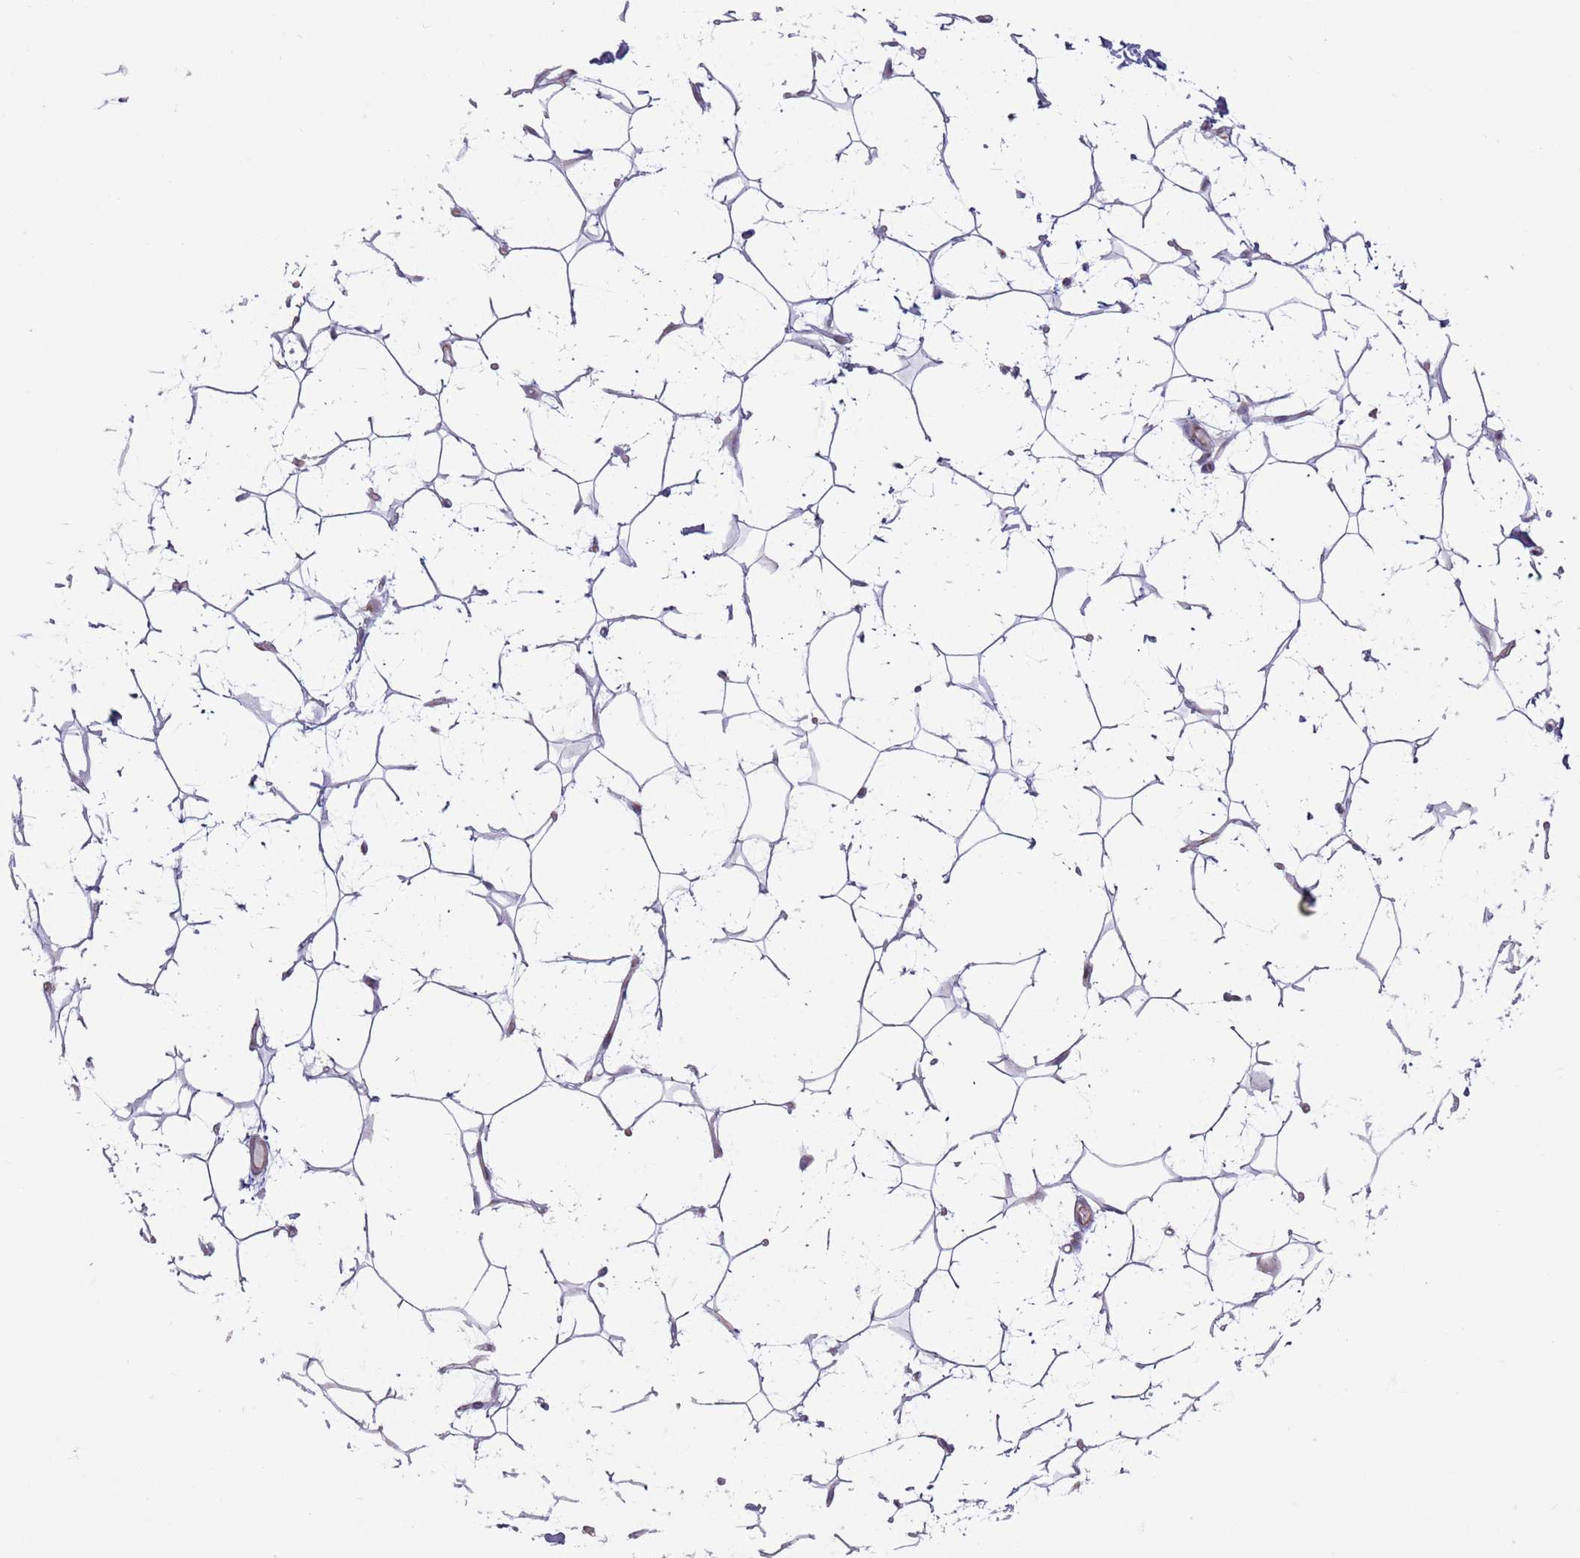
{"staining": {"intensity": "negative", "quantity": "none", "location": "none"}, "tissue": "adipose tissue", "cell_type": "Adipocytes", "image_type": "normal", "snomed": [{"axis": "morphology", "description": "Normal tissue, NOS"}, {"axis": "topography", "description": "Breast"}], "caption": "This image is of unremarkable adipose tissue stained with immunohistochemistry to label a protein in brown with the nuclei are counter-stained blue. There is no positivity in adipocytes.", "gene": "CCDC150", "patient": {"sex": "female", "age": 26}}